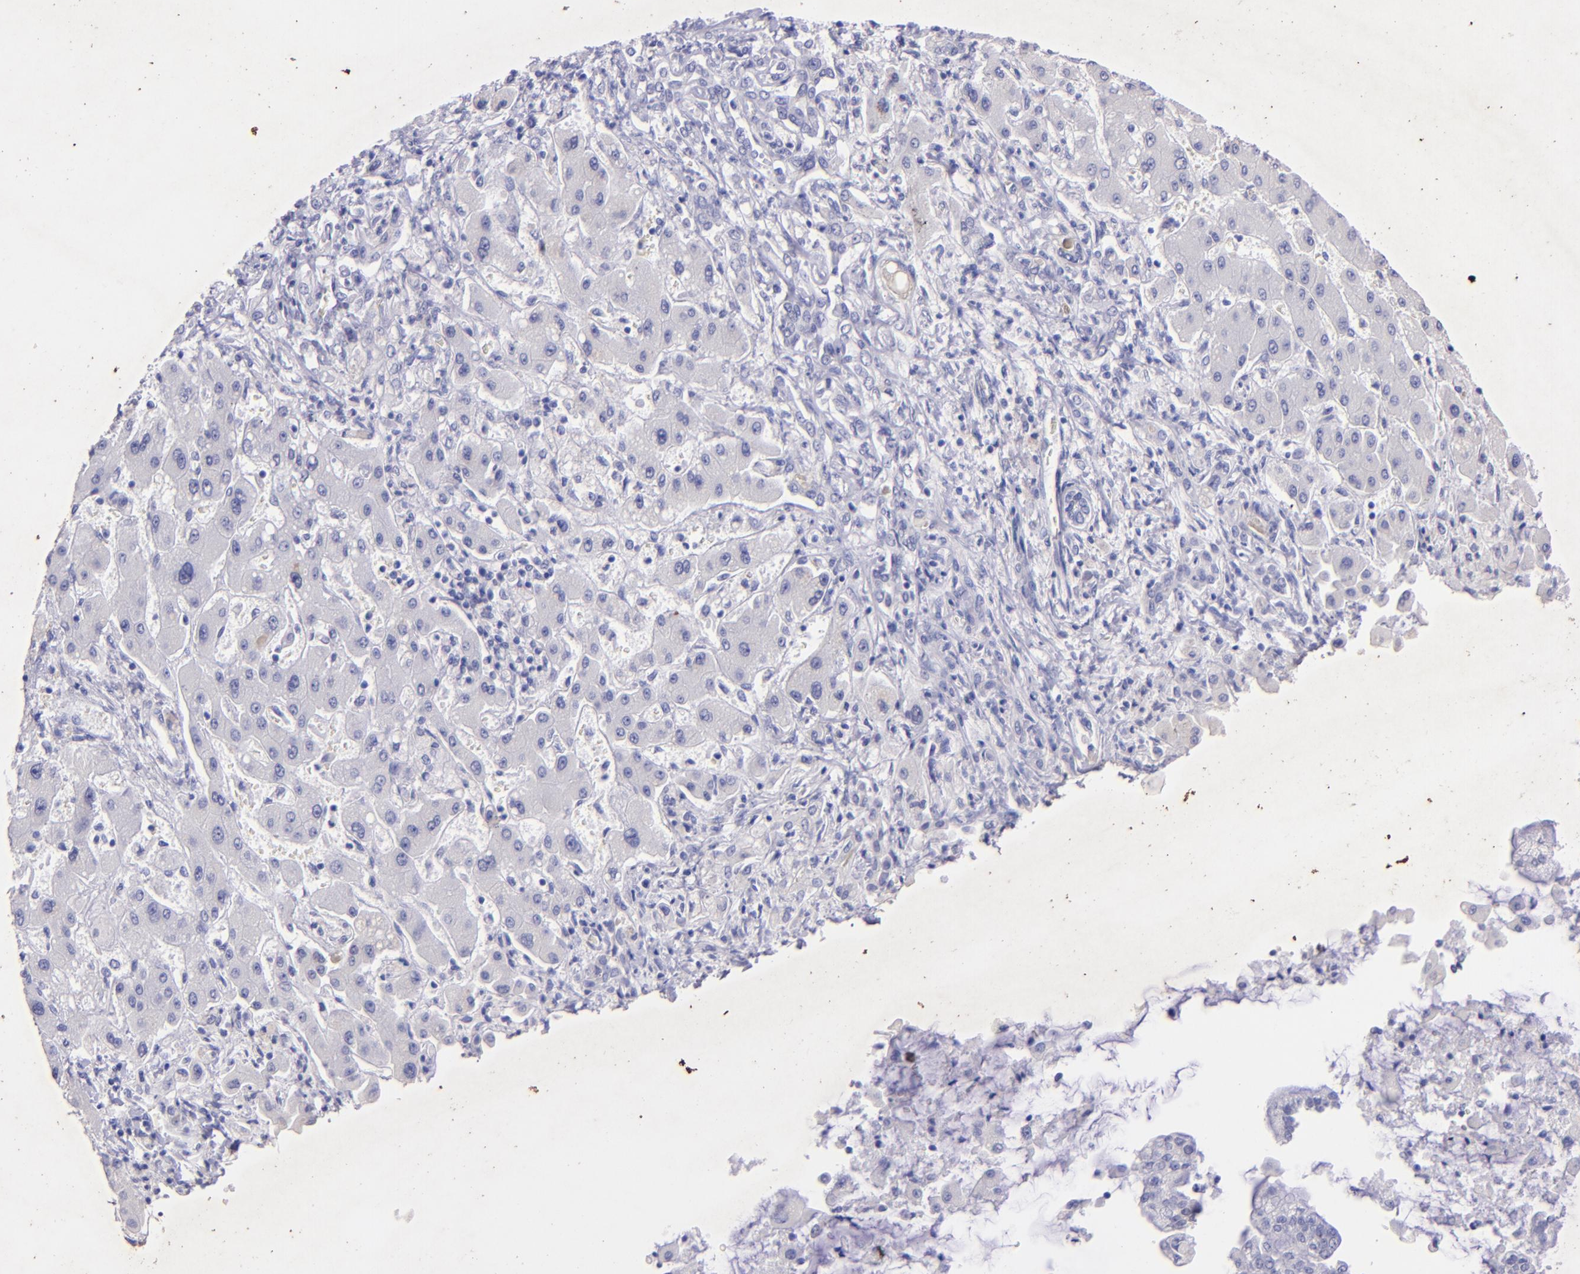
{"staining": {"intensity": "negative", "quantity": "none", "location": "none"}, "tissue": "liver cancer", "cell_type": "Tumor cells", "image_type": "cancer", "snomed": [{"axis": "morphology", "description": "Cholangiocarcinoma"}, {"axis": "topography", "description": "Liver"}], "caption": "Immunohistochemical staining of human liver cancer reveals no significant expression in tumor cells. (IHC, brightfield microscopy, high magnification).", "gene": "UCHL1", "patient": {"sex": "male", "age": 50}}